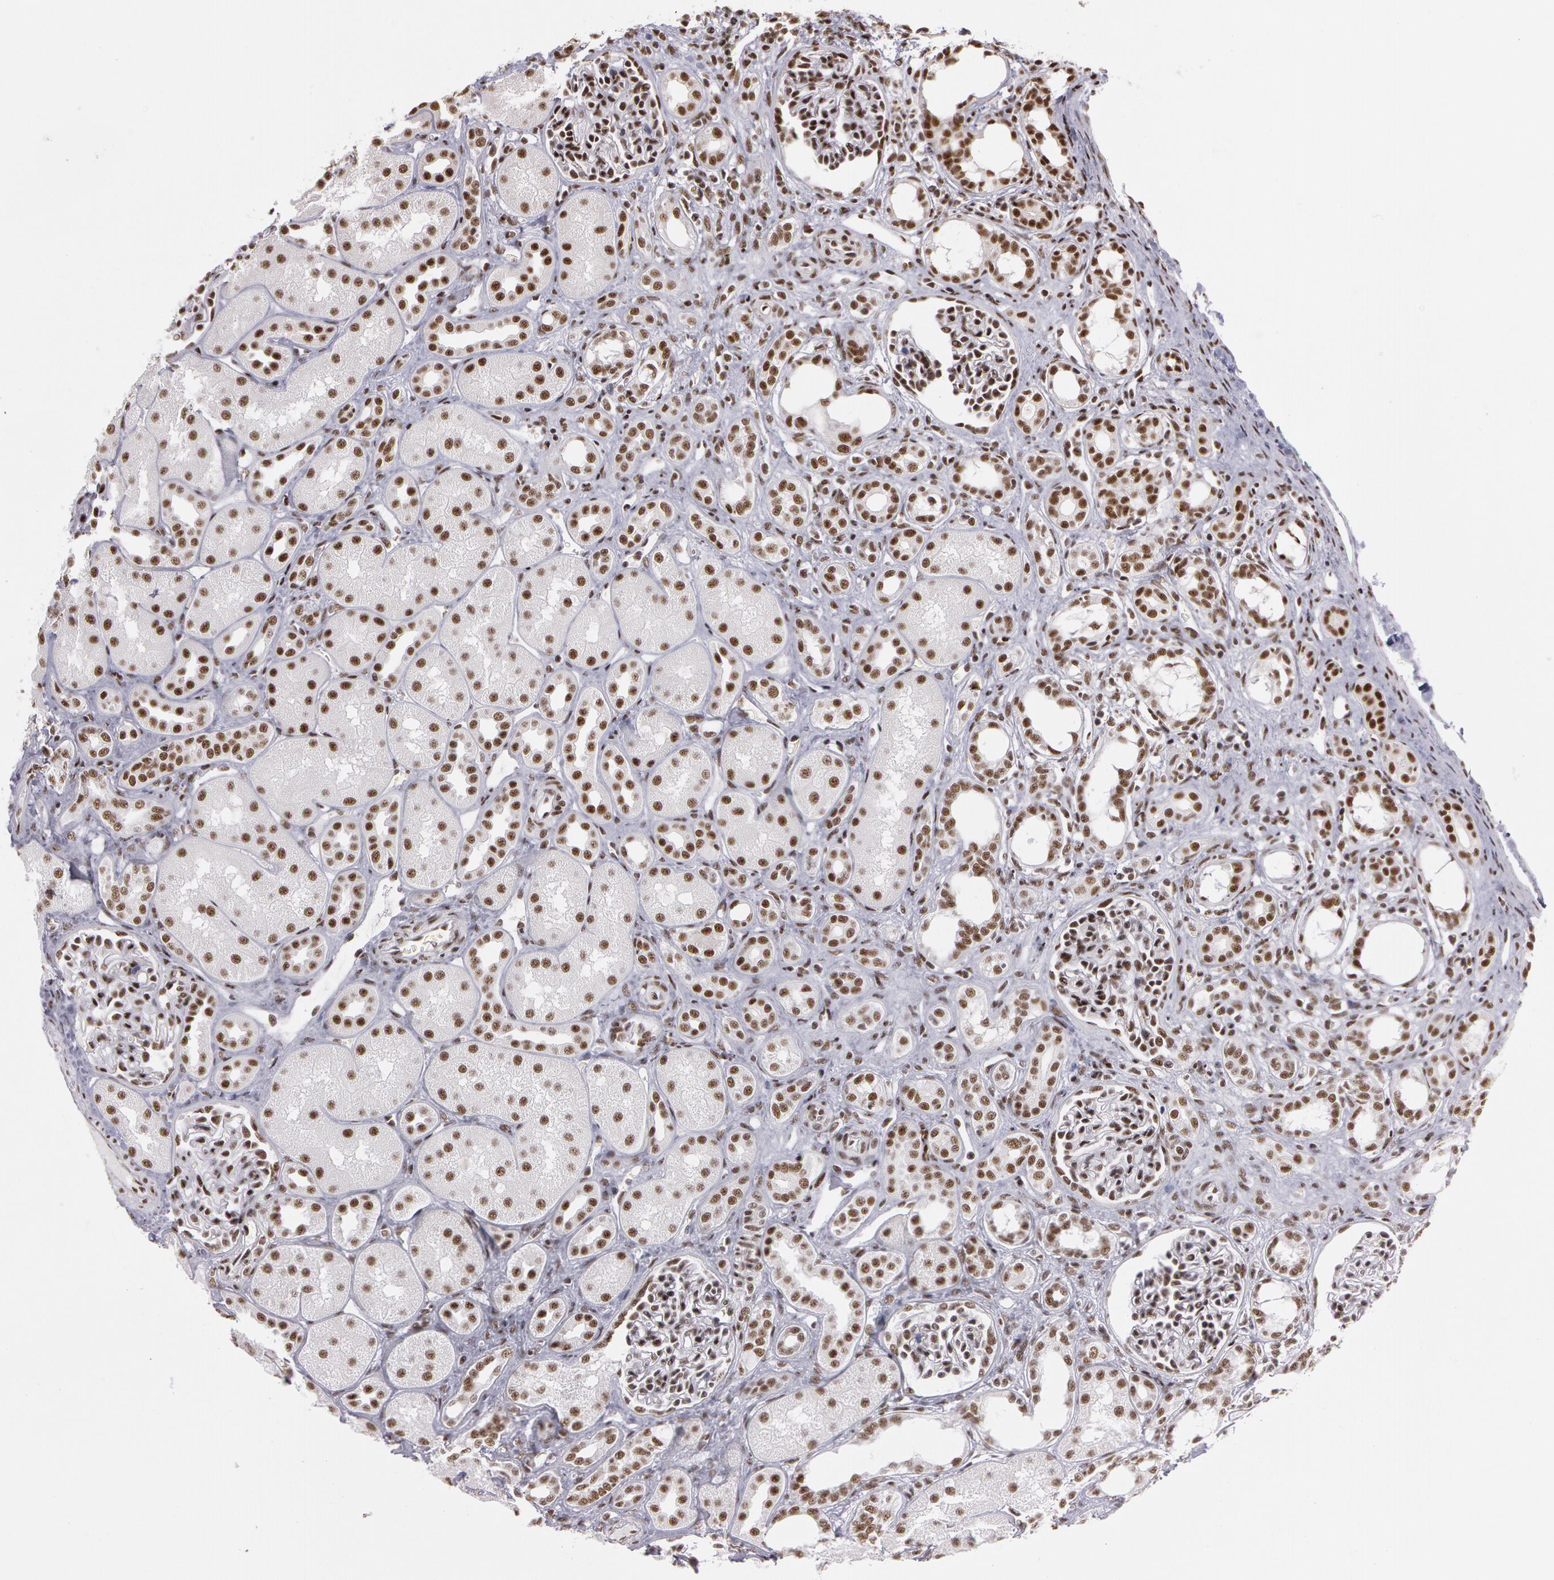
{"staining": {"intensity": "moderate", "quantity": ">75%", "location": "nuclear"}, "tissue": "kidney", "cell_type": "Cells in glomeruli", "image_type": "normal", "snomed": [{"axis": "morphology", "description": "Normal tissue, NOS"}, {"axis": "topography", "description": "Kidney"}], "caption": "Protein staining exhibits moderate nuclear expression in approximately >75% of cells in glomeruli in normal kidney.", "gene": "PNN", "patient": {"sex": "male", "age": 7}}